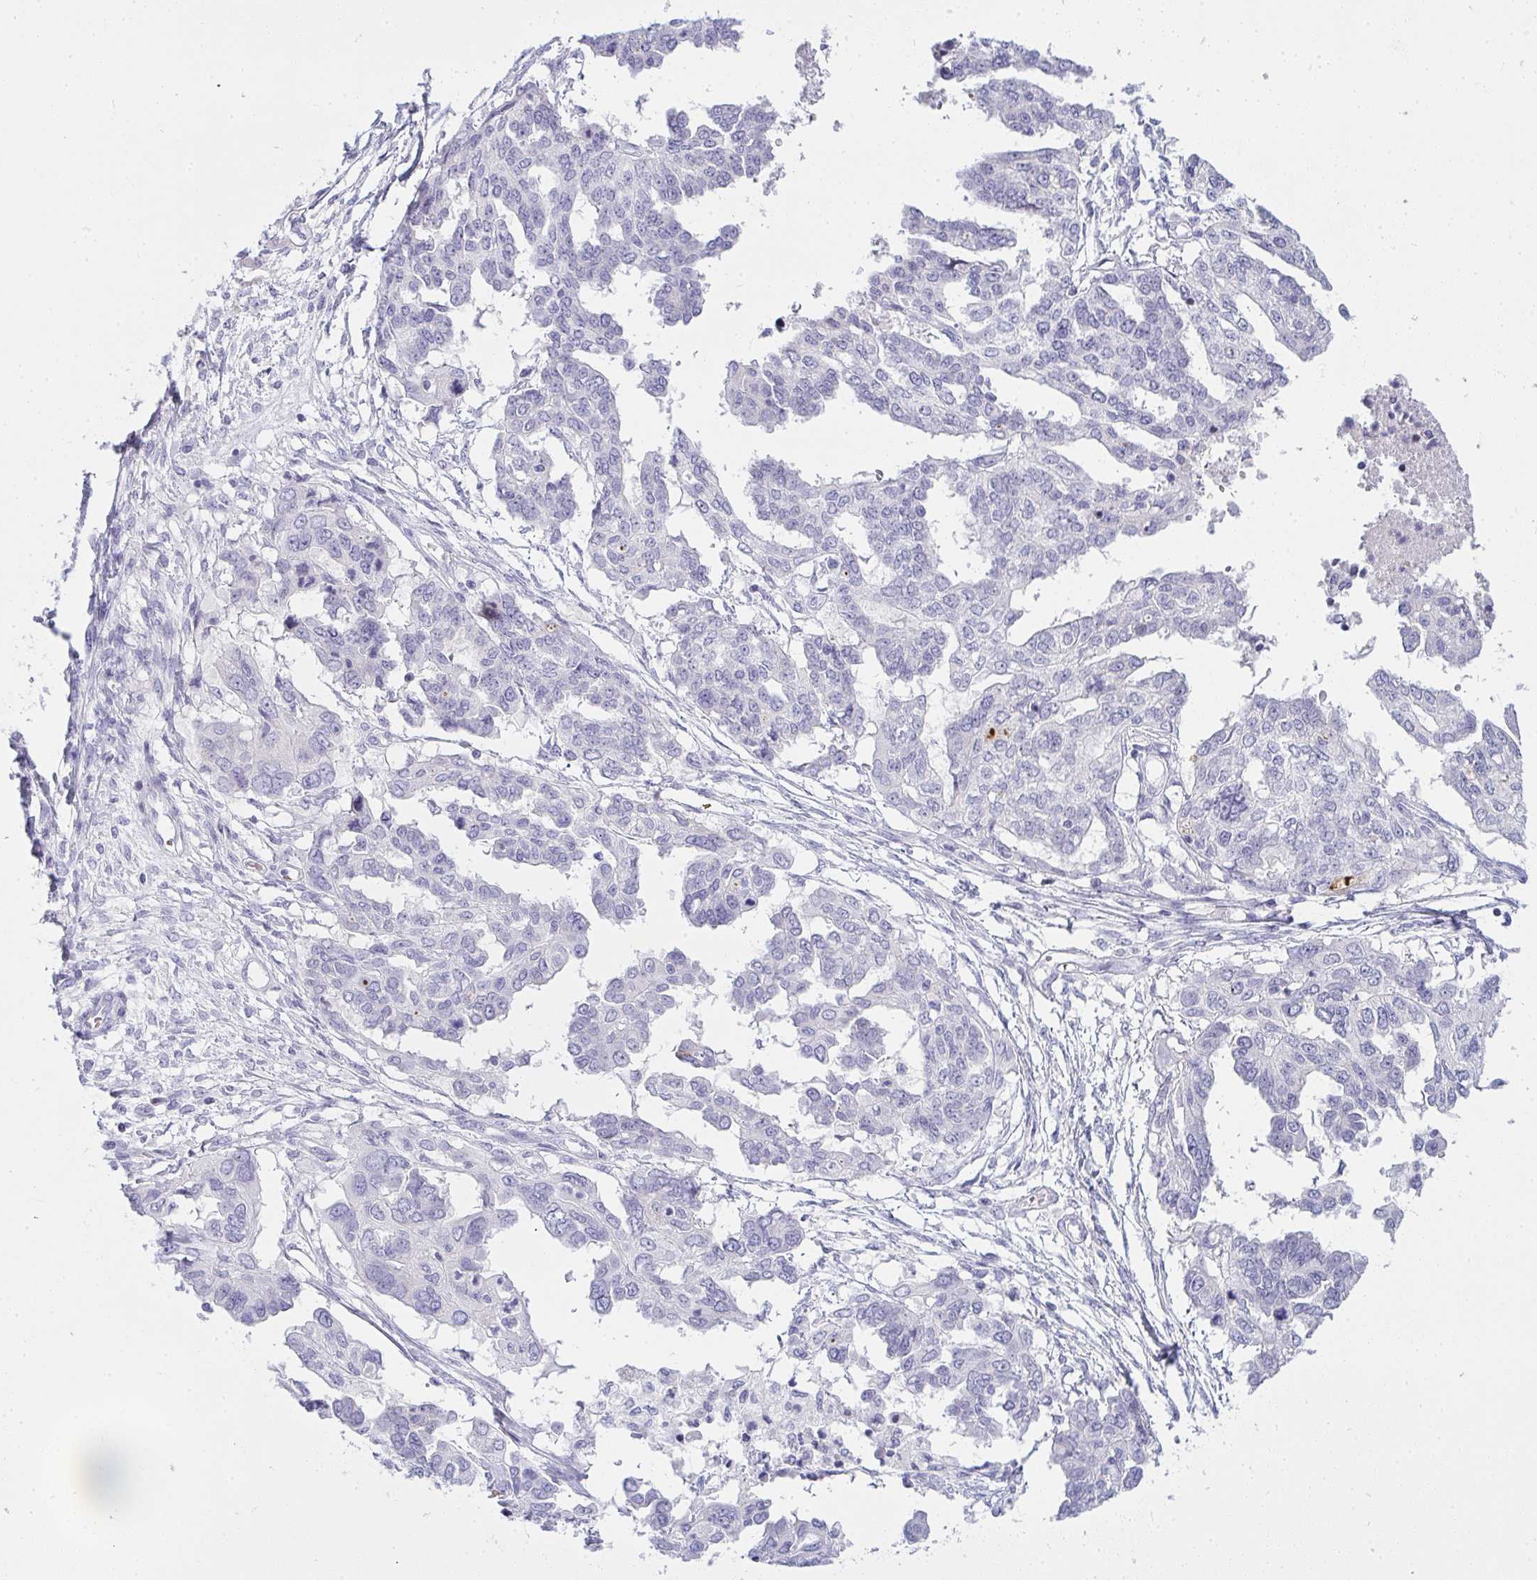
{"staining": {"intensity": "negative", "quantity": "none", "location": "none"}, "tissue": "ovarian cancer", "cell_type": "Tumor cells", "image_type": "cancer", "snomed": [{"axis": "morphology", "description": "Cystadenocarcinoma, serous, NOS"}, {"axis": "topography", "description": "Ovary"}], "caption": "Tumor cells are negative for protein expression in human ovarian cancer.", "gene": "ZNF182", "patient": {"sex": "female", "age": 53}}